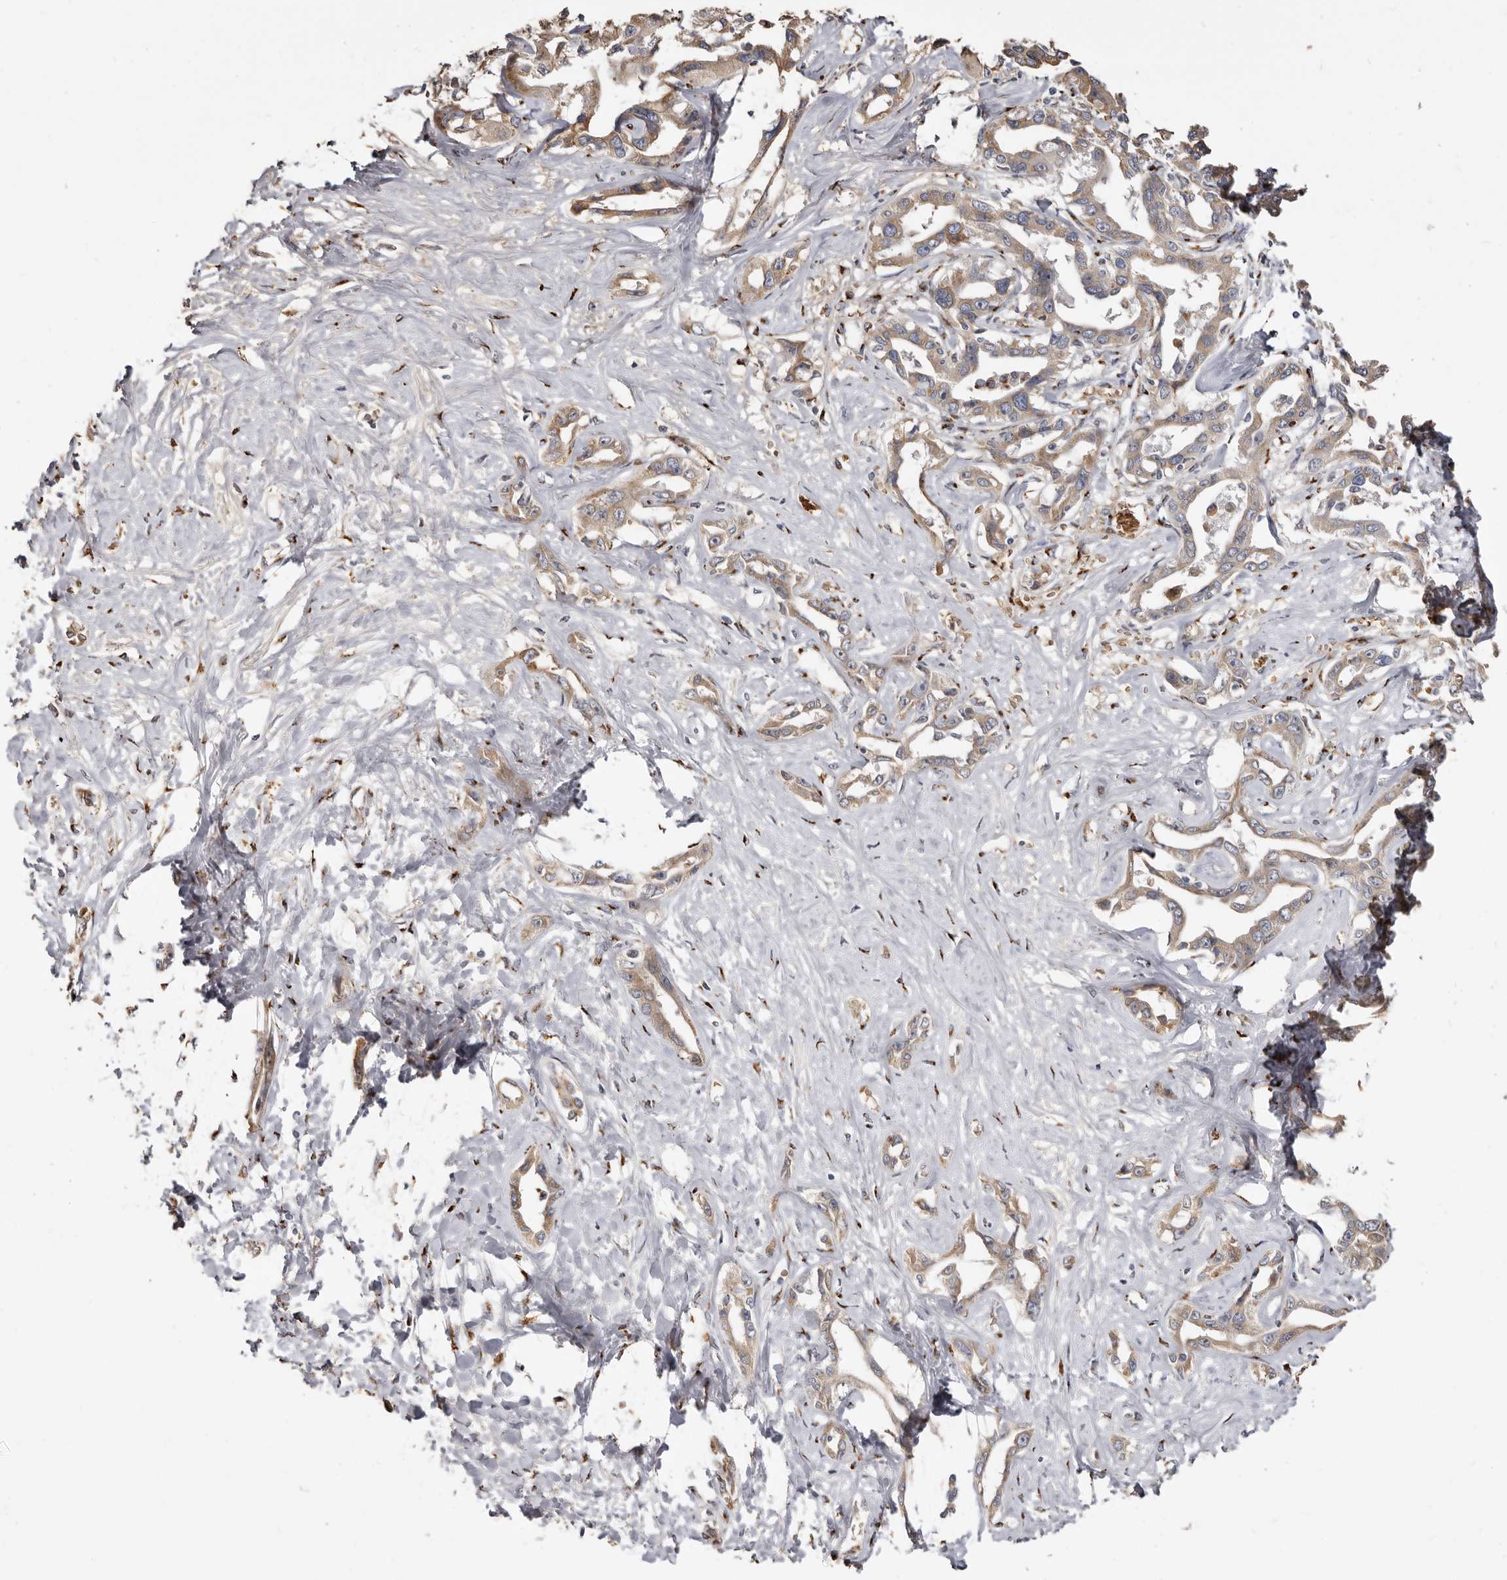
{"staining": {"intensity": "weak", "quantity": ">75%", "location": "cytoplasmic/membranous"}, "tissue": "liver cancer", "cell_type": "Tumor cells", "image_type": "cancer", "snomed": [{"axis": "morphology", "description": "Cholangiocarcinoma"}, {"axis": "topography", "description": "Liver"}], "caption": "Brown immunohistochemical staining in liver cancer shows weak cytoplasmic/membranous expression in approximately >75% of tumor cells. (IHC, brightfield microscopy, high magnification).", "gene": "ENTREP1", "patient": {"sex": "male", "age": 59}}